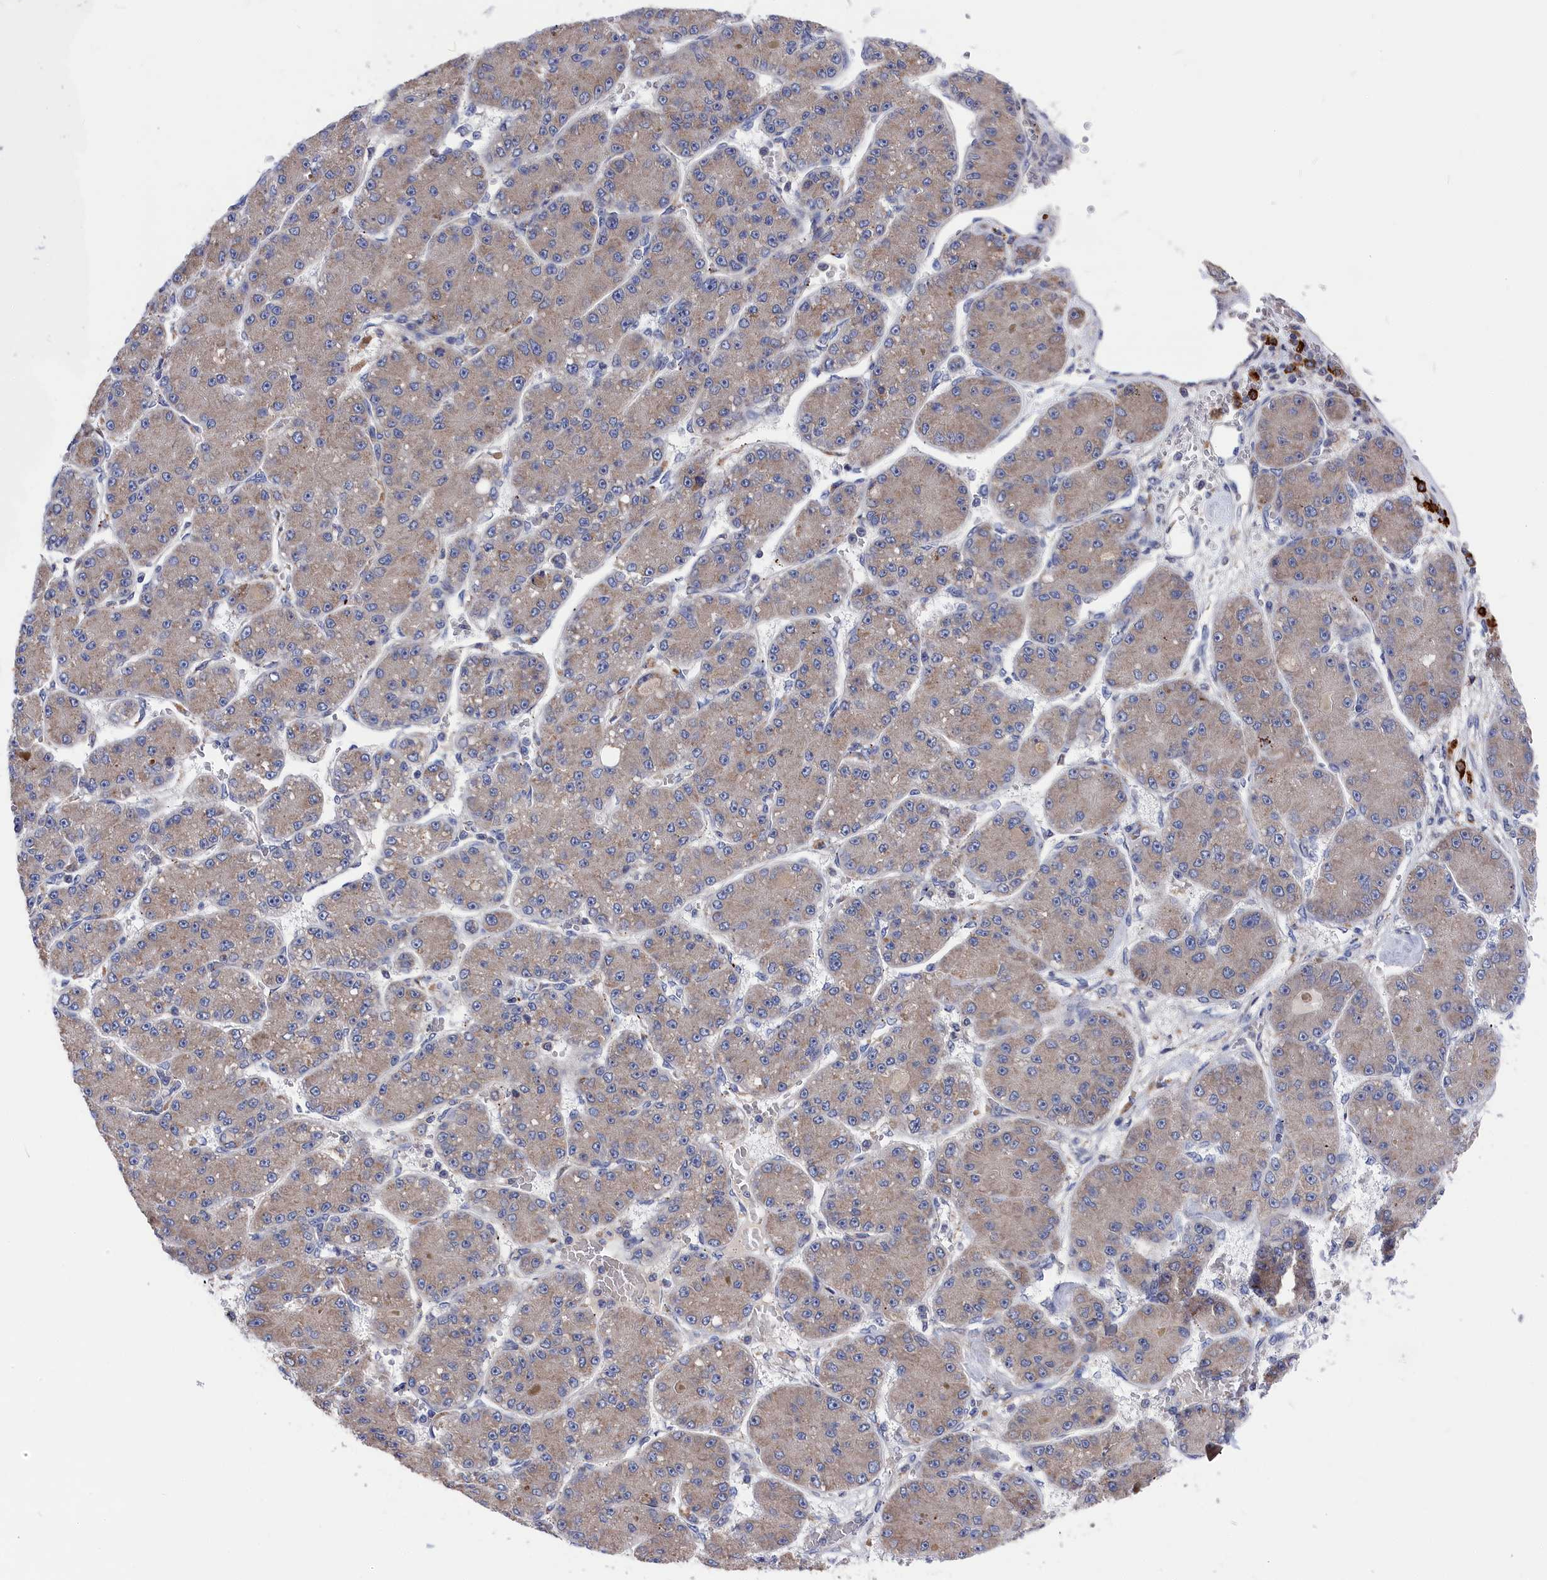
{"staining": {"intensity": "weak", "quantity": ">75%", "location": "cytoplasmic/membranous"}, "tissue": "liver cancer", "cell_type": "Tumor cells", "image_type": "cancer", "snomed": [{"axis": "morphology", "description": "Carcinoma, Hepatocellular, NOS"}, {"axis": "topography", "description": "Liver"}], "caption": "Weak cytoplasmic/membranous staining for a protein is identified in approximately >75% of tumor cells of liver cancer (hepatocellular carcinoma) using immunohistochemistry.", "gene": "CYB5D2", "patient": {"sex": "male", "age": 67}}